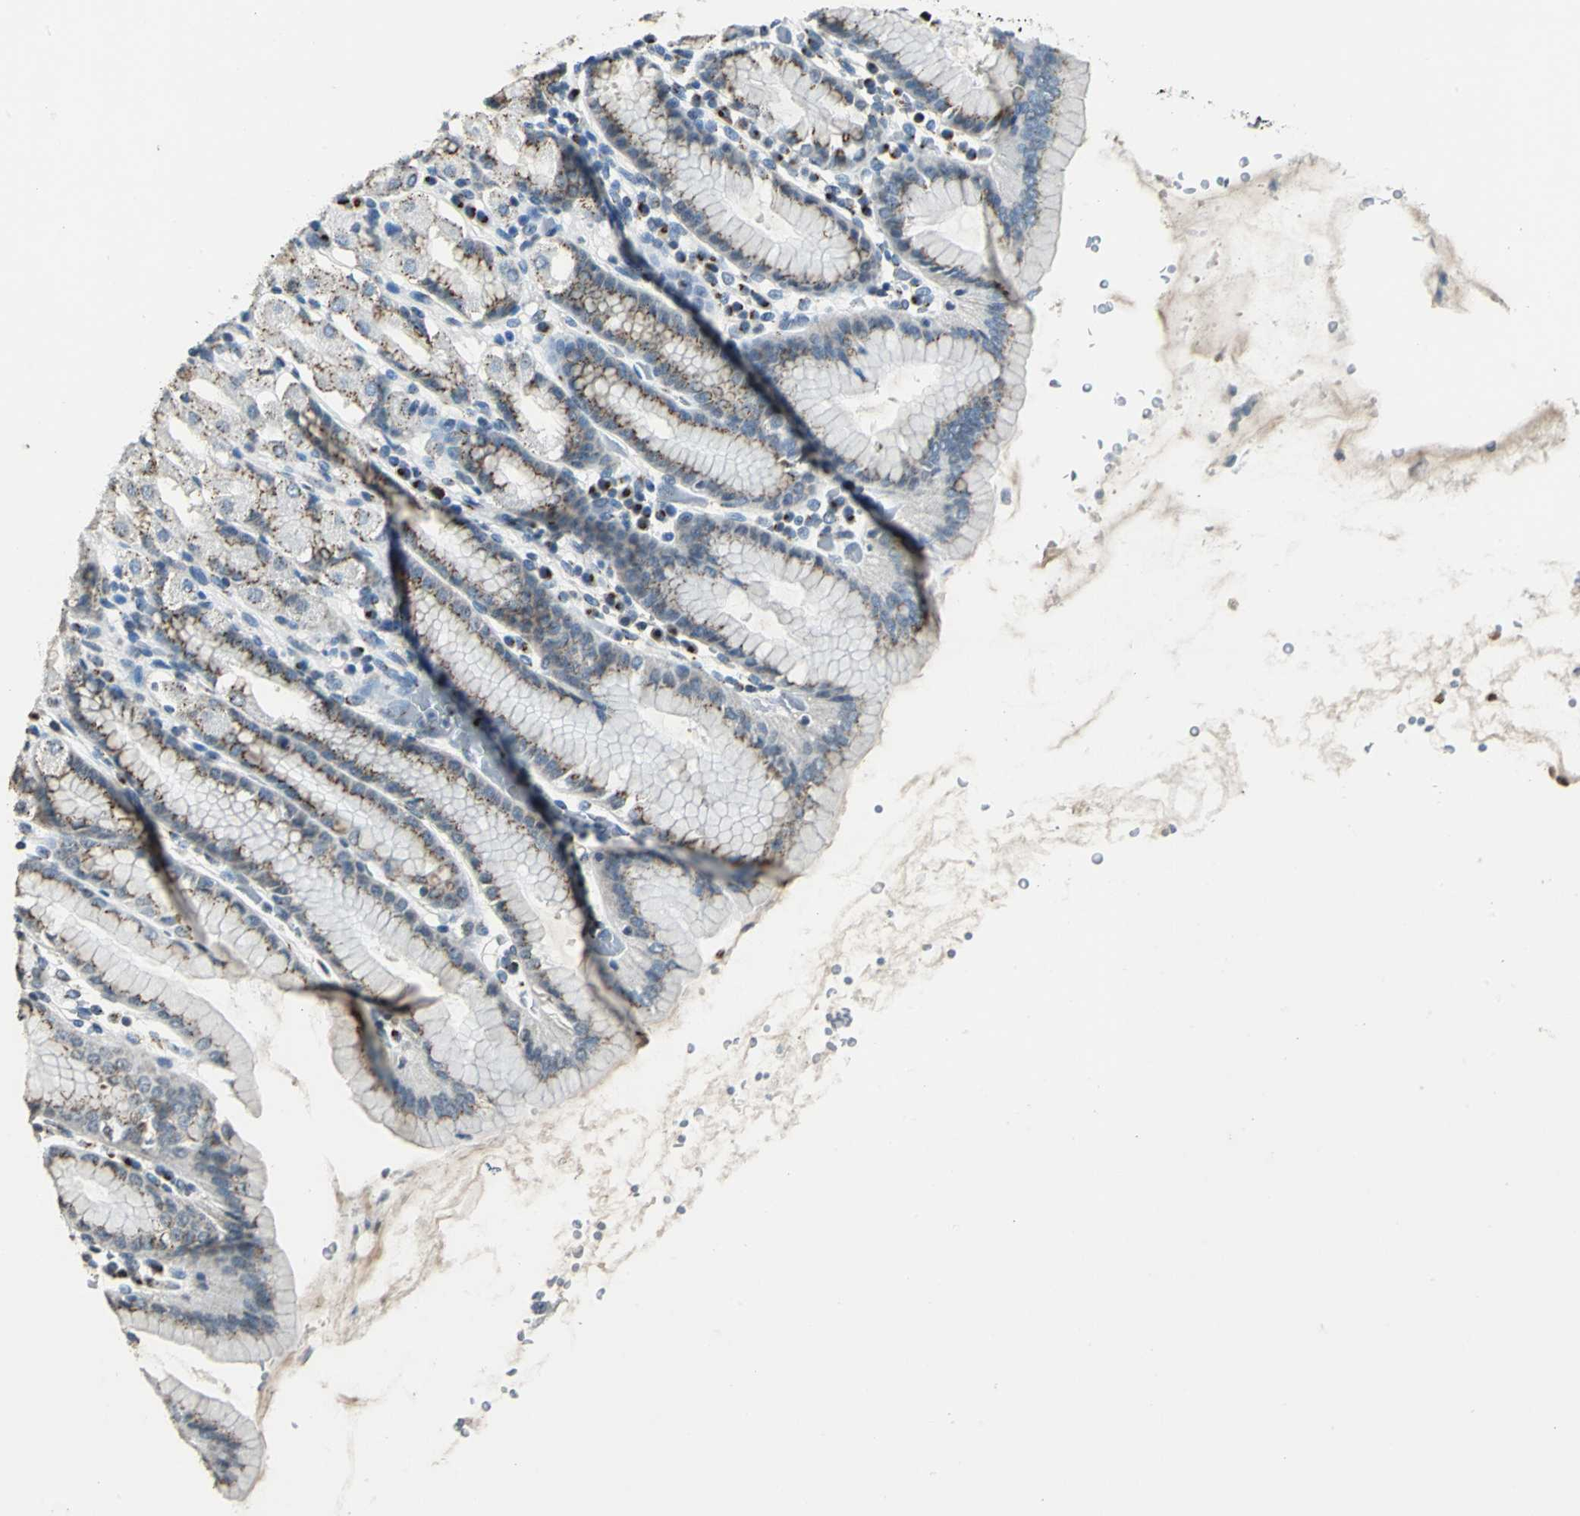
{"staining": {"intensity": "moderate", "quantity": "25%-75%", "location": "cytoplasmic/membranous"}, "tissue": "stomach", "cell_type": "Glandular cells", "image_type": "normal", "snomed": [{"axis": "morphology", "description": "Normal tissue, NOS"}, {"axis": "topography", "description": "Stomach, upper"}], "caption": "IHC micrograph of benign stomach: human stomach stained using IHC exhibits medium levels of moderate protein expression localized specifically in the cytoplasmic/membranous of glandular cells, appearing as a cytoplasmic/membranous brown color.", "gene": "TMEM115", "patient": {"sex": "male", "age": 68}}